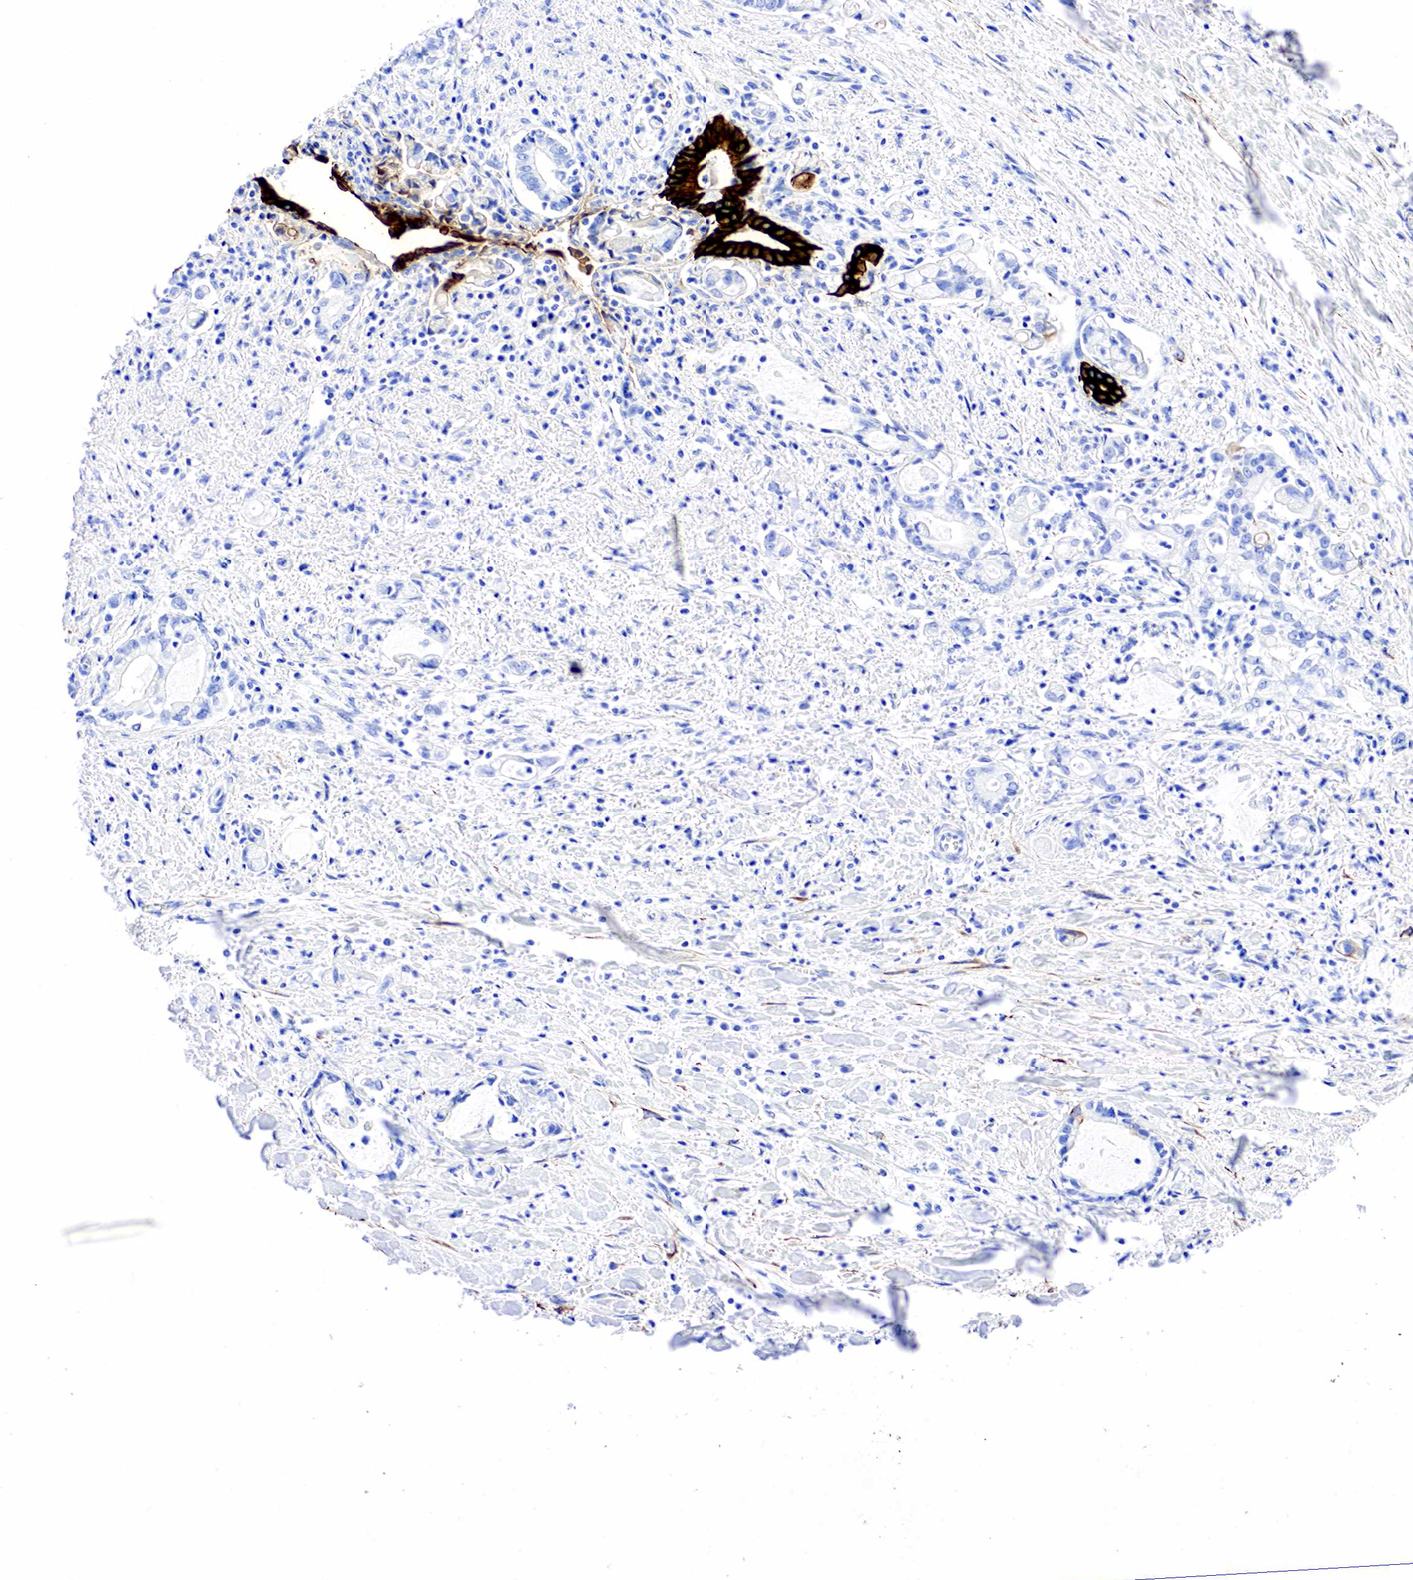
{"staining": {"intensity": "negative", "quantity": "none", "location": "none"}, "tissue": "liver cancer", "cell_type": "Tumor cells", "image_type": "cancer", "snomed": [{"axis": "morphology", "description": "Cholangiocarcinoma"}, {"axis": "topography", "description": "Liver"}], "caption": "A photomicrograph of human cholangiocarcinoma (liver) is negative for staining in tumor cells.", "gene": "KRT7", "patient": {"sex": "male", "age": 57}}